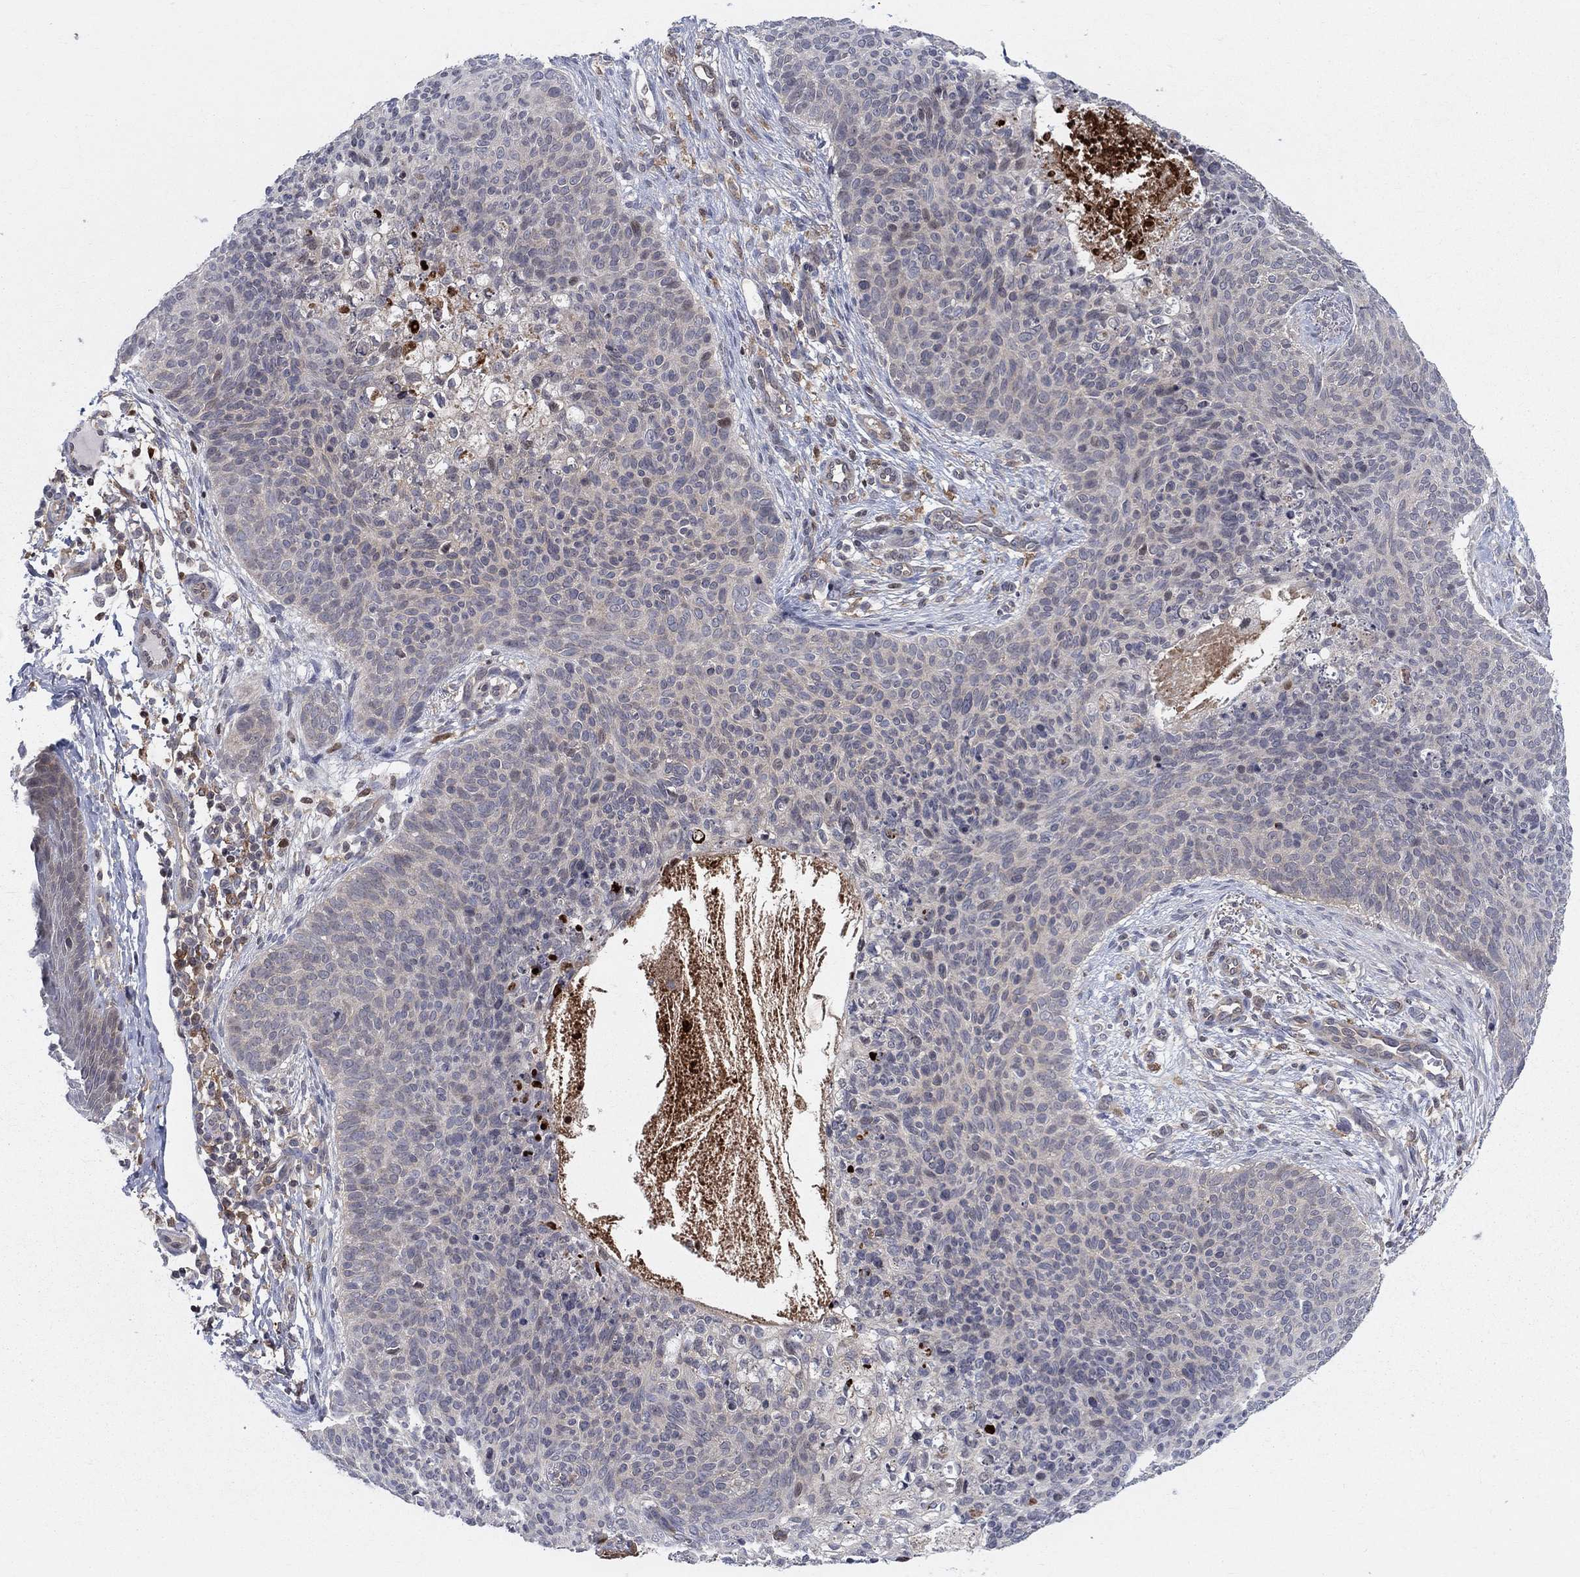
{"staining": {"intensity": "negative", "quantity": "none", "location": "none"}, "tissue": "skin cancer", "cell_type": "Tumor cells", "image_type": "cancer", "snomed": [{"axis": "morphology", "description": "Basal cell carcinoma"}, {"axis": "topography", "description": "Skin"}], "caption": "Skin cancer was stained to show a protein in brown. There is no significant expression in tumor cells.", "gene": "ZNHIT3", "patient": {"sex": "male", "age": 64}}